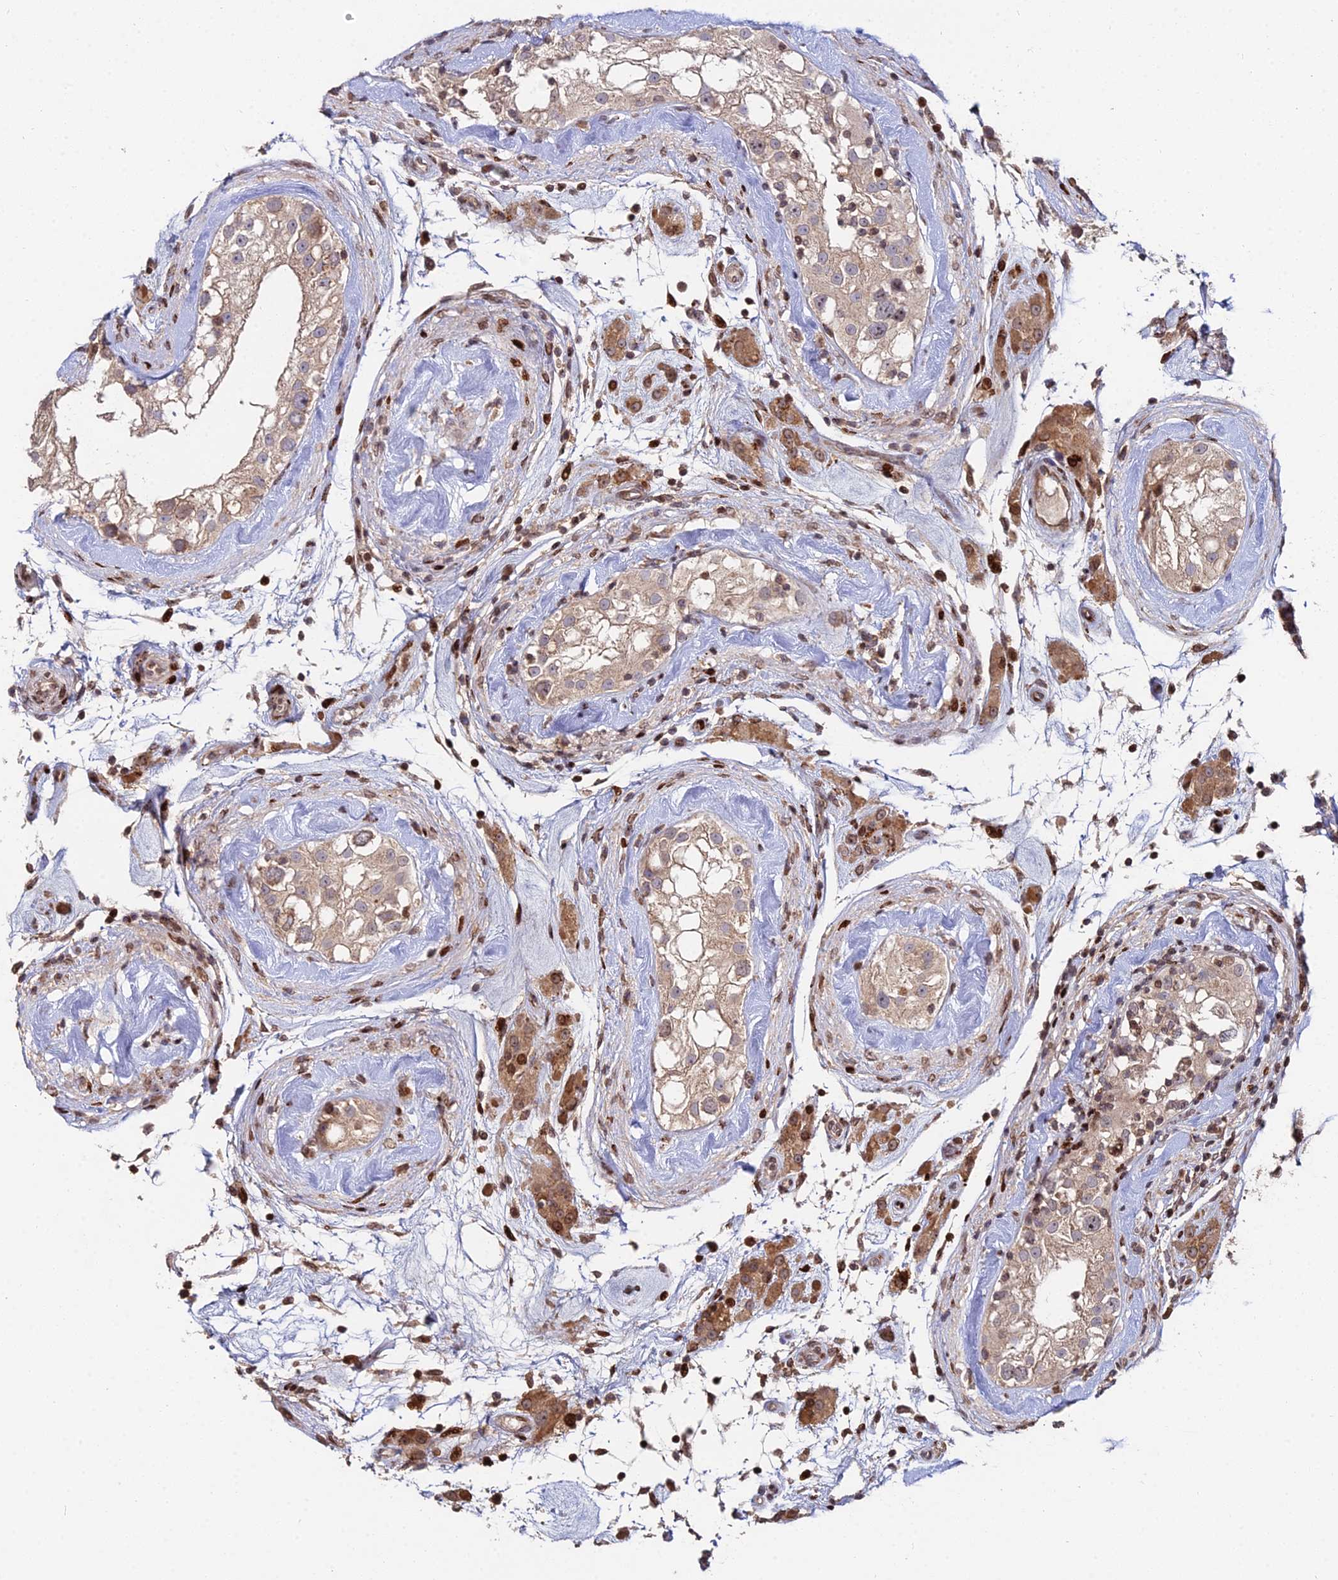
{"staining": {"intensity": "moderate", "quantity": ">75%", "location": "cytoplasmic/membranous,nuclear"}, "tissue": "testis", "cell_type": "Cells in seminiferous ducts", "image_type": "normal", "snomed": [{"axis": "morphology", "description": "Normal tissue, NOS"}, {"axis": "topography", "description": "Testis"}], "caption": "High-magnification brightfield microscopy of normal testis stained with DAB (3,3'-diaminobenzidine) (brown) and counterstained with hematoxylin (blue). cells in seminiferous ducts exhibit moderate cytoplasmic/membranous,nuclear positivity is appreciated in about>75% of cells. (DAB IHC, brown staining for protein, blue staining for nuclei).", "gene": "RBMS2", "patient": {"sex": "male", "age": 46}}